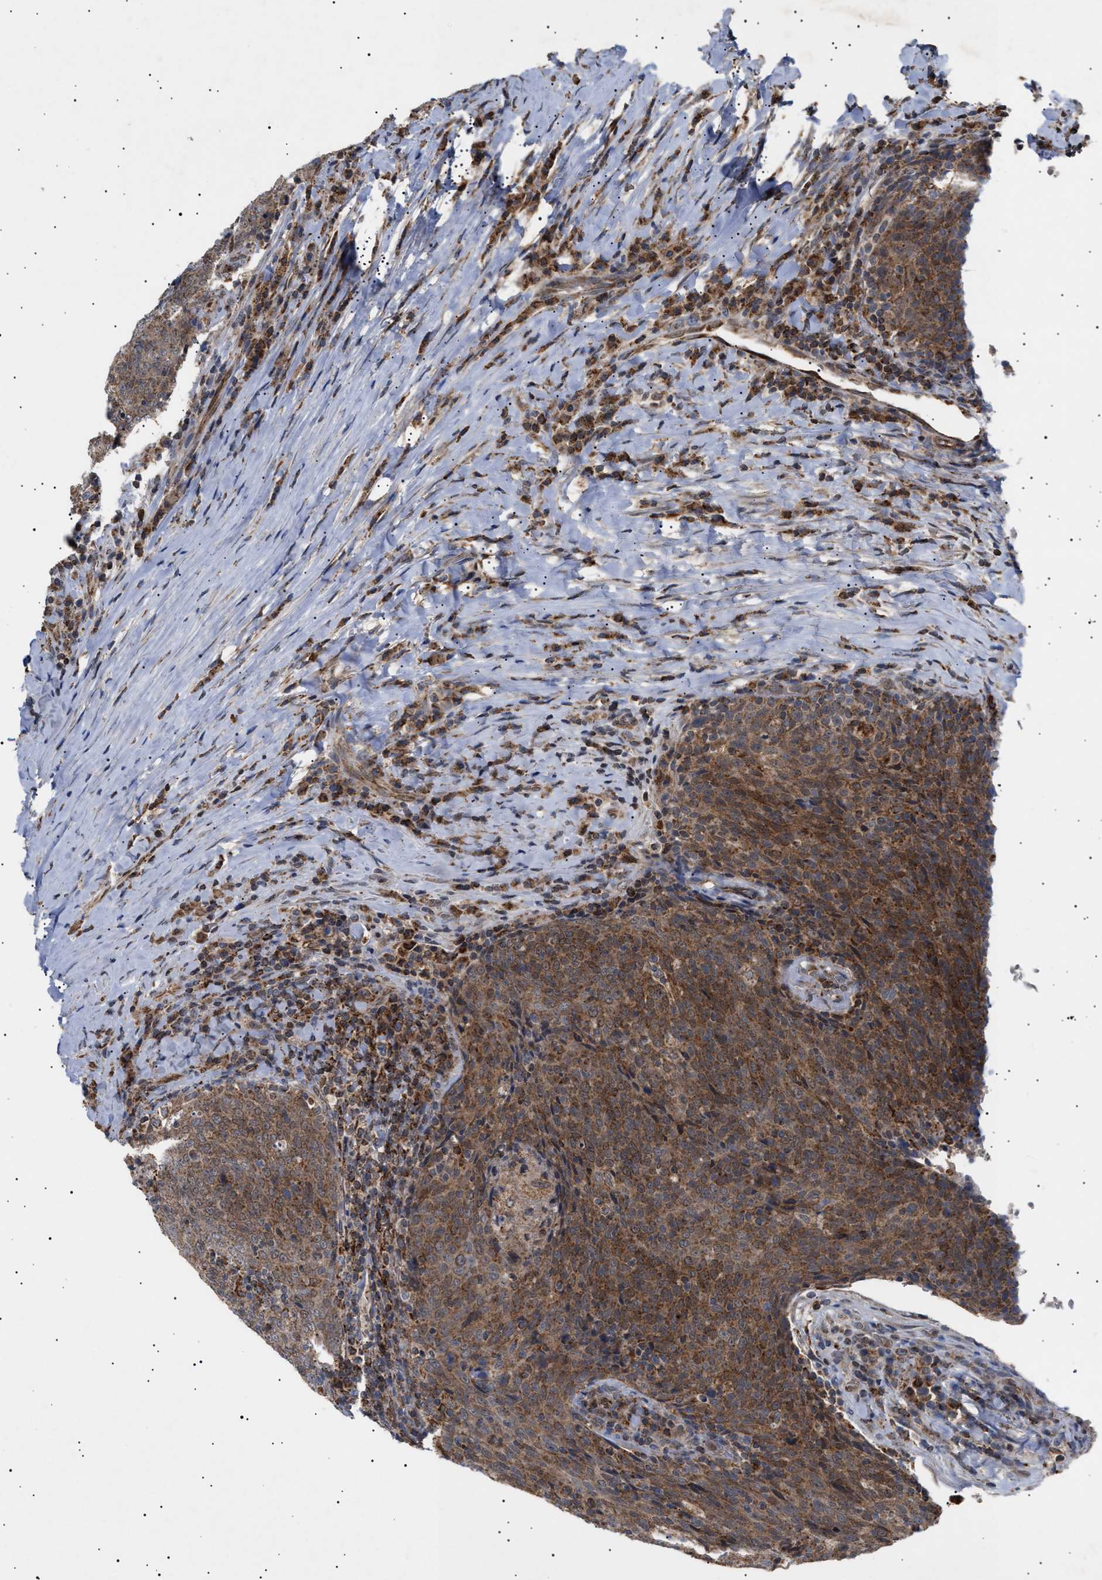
{"staining": {"intensity": "moderate", "quantity": ">75%", "location": "cytoplasmic/membranous"}, "tissue": "head and neck cancer", "cell_type": "Tumor cells", "image_type": "cancer", "snomed": [{"axis": "morphology", "description": "Squamous cell carcinoma, NOS"}, {"axis": "morphology", "description": "Squamous cell carcinoma, metastatic, NOS"}, {"axis": "topography", "description": "Lymph node"}, {"axis": "topography", "description": "Head-Neck"}], "caption": "Human head and neck squamous cell carcinoma stained with a brown dye reveals moderate cytoplasmic/membranous positive expression in approximately >75% of tumor cells.", "gene": "SIRT5", "patient": {"sex": "male", "age": 62}}